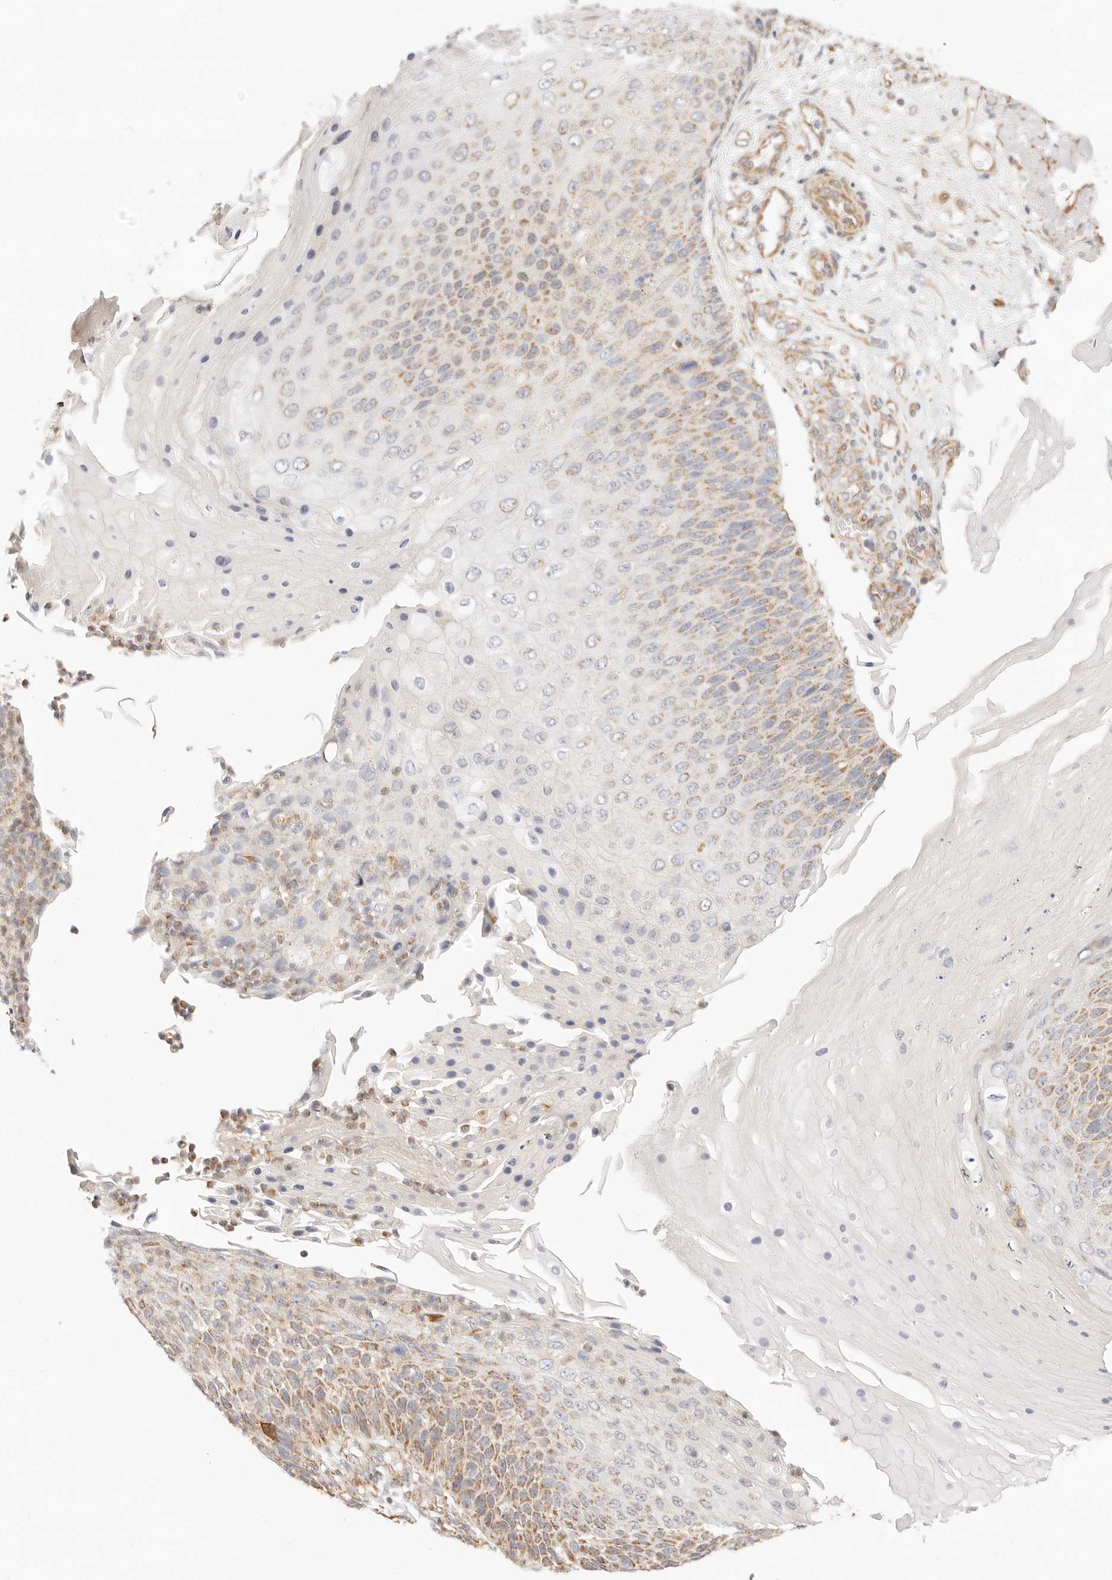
{"staining": {"intensity": "moderate", "quantity": ">75%", "location": "cytoplasmic/membranous"}, "tissue": "skin cancer", "cell_type": "Tumor cells", "image_type": "cancer", "snomed": [{"axis": "morphology", "description": "Squamous cell carcinoma, NOS"}, {"axis": "topography", "description": "Skin"}], "caption": "The immunohistochemical stain highlights moderate cytoplasmic/membranous expression in tumor cells of skin cancer (squamous cell carcinoma) tissue.", "gene": "ZC3H11A", "patient": {"sex": "female", "age": 88}}